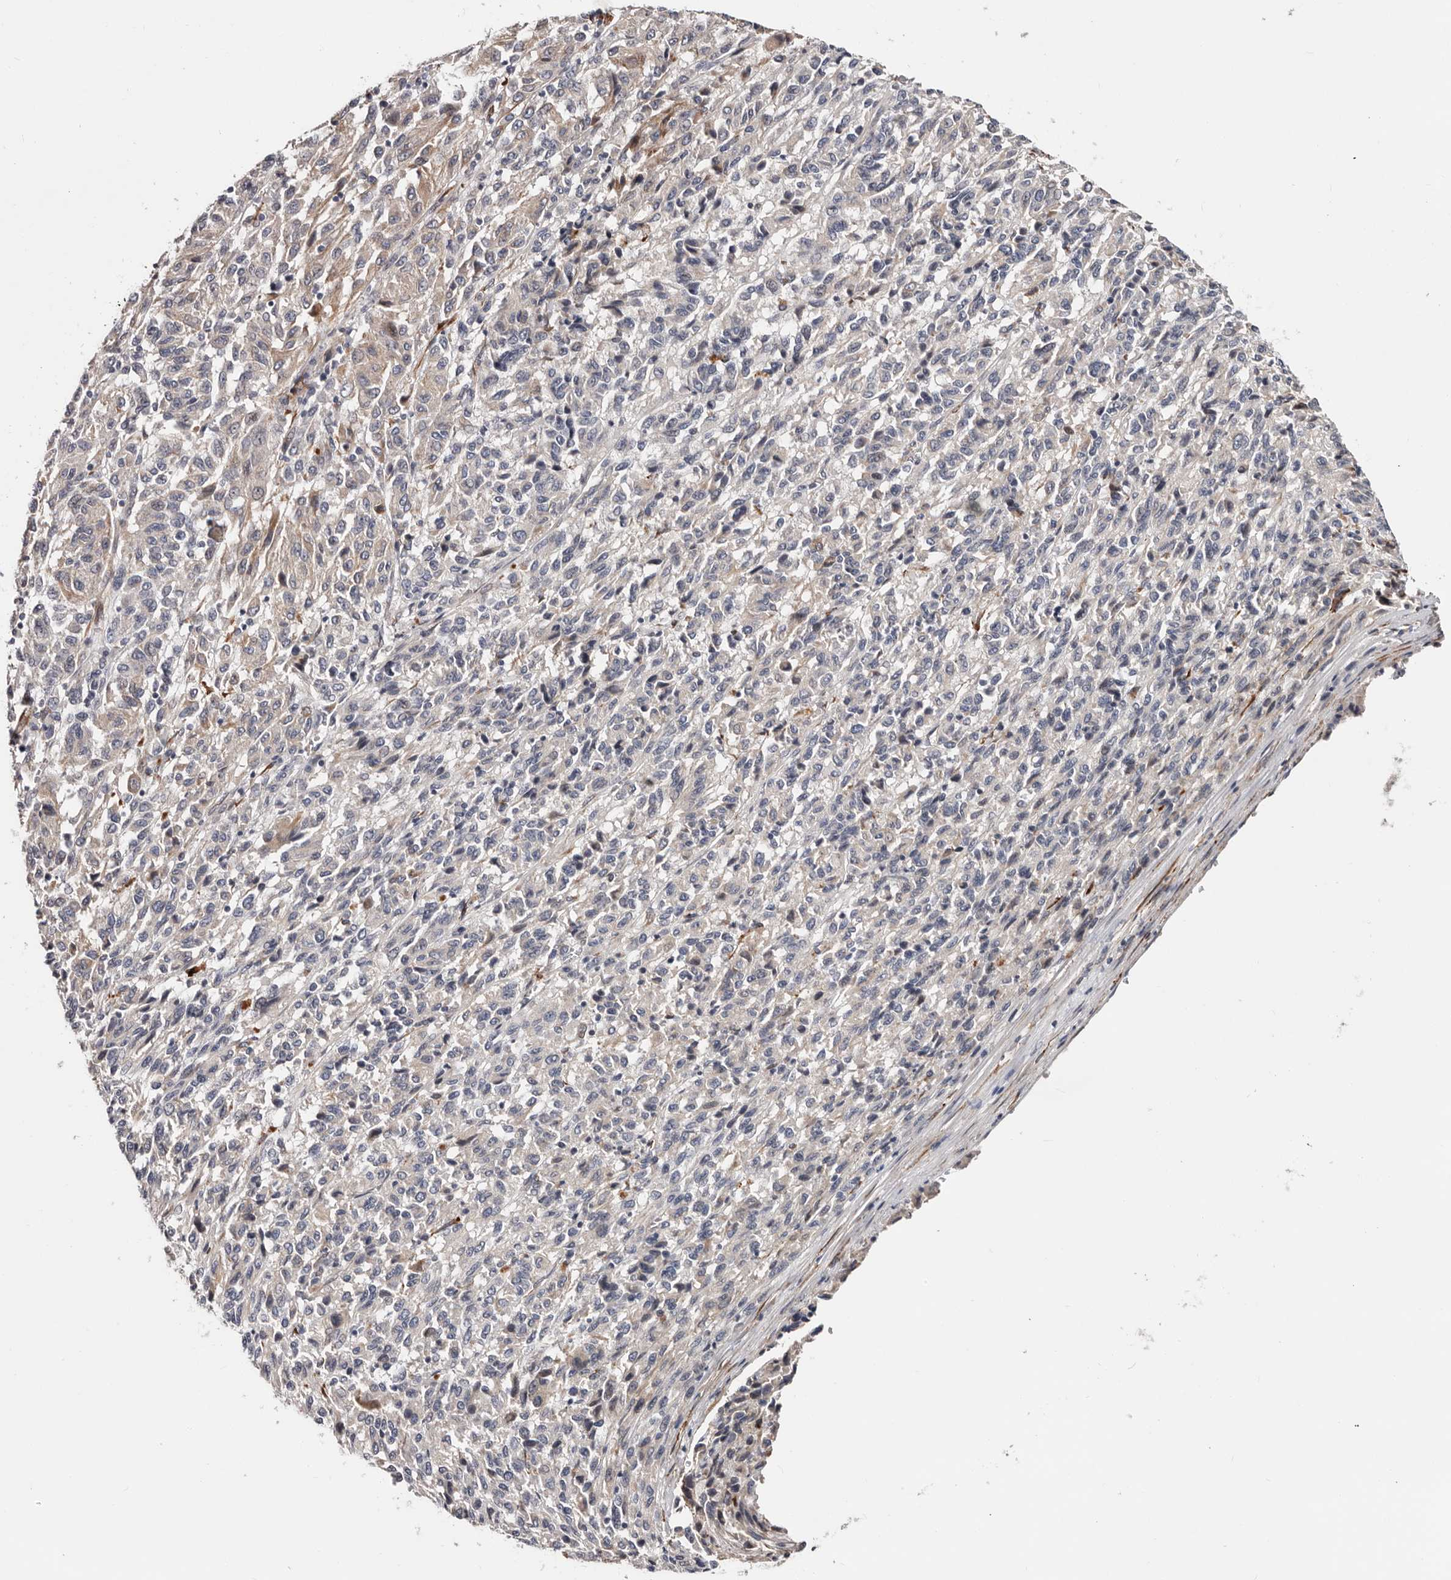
{"staining": {"intensity": "weak", "quantity": "<25%", "location": "cytoplasmic/membranous"}, "tissue": "melanoma", "cell_type": "Tumor cells", "image_type": "cancer", "snomed": [{"axis": "morphology", "description": "Malignant melanoma, Metastatic site"}, {"axis": "topography", "description": "Lung"}], "caption": "DAB immunohistochemical staining of human melanoma exhibits no significant positivity in tumor cells.", "gene": "USH1C", "patient": {"sex": "male", "age": 64}}